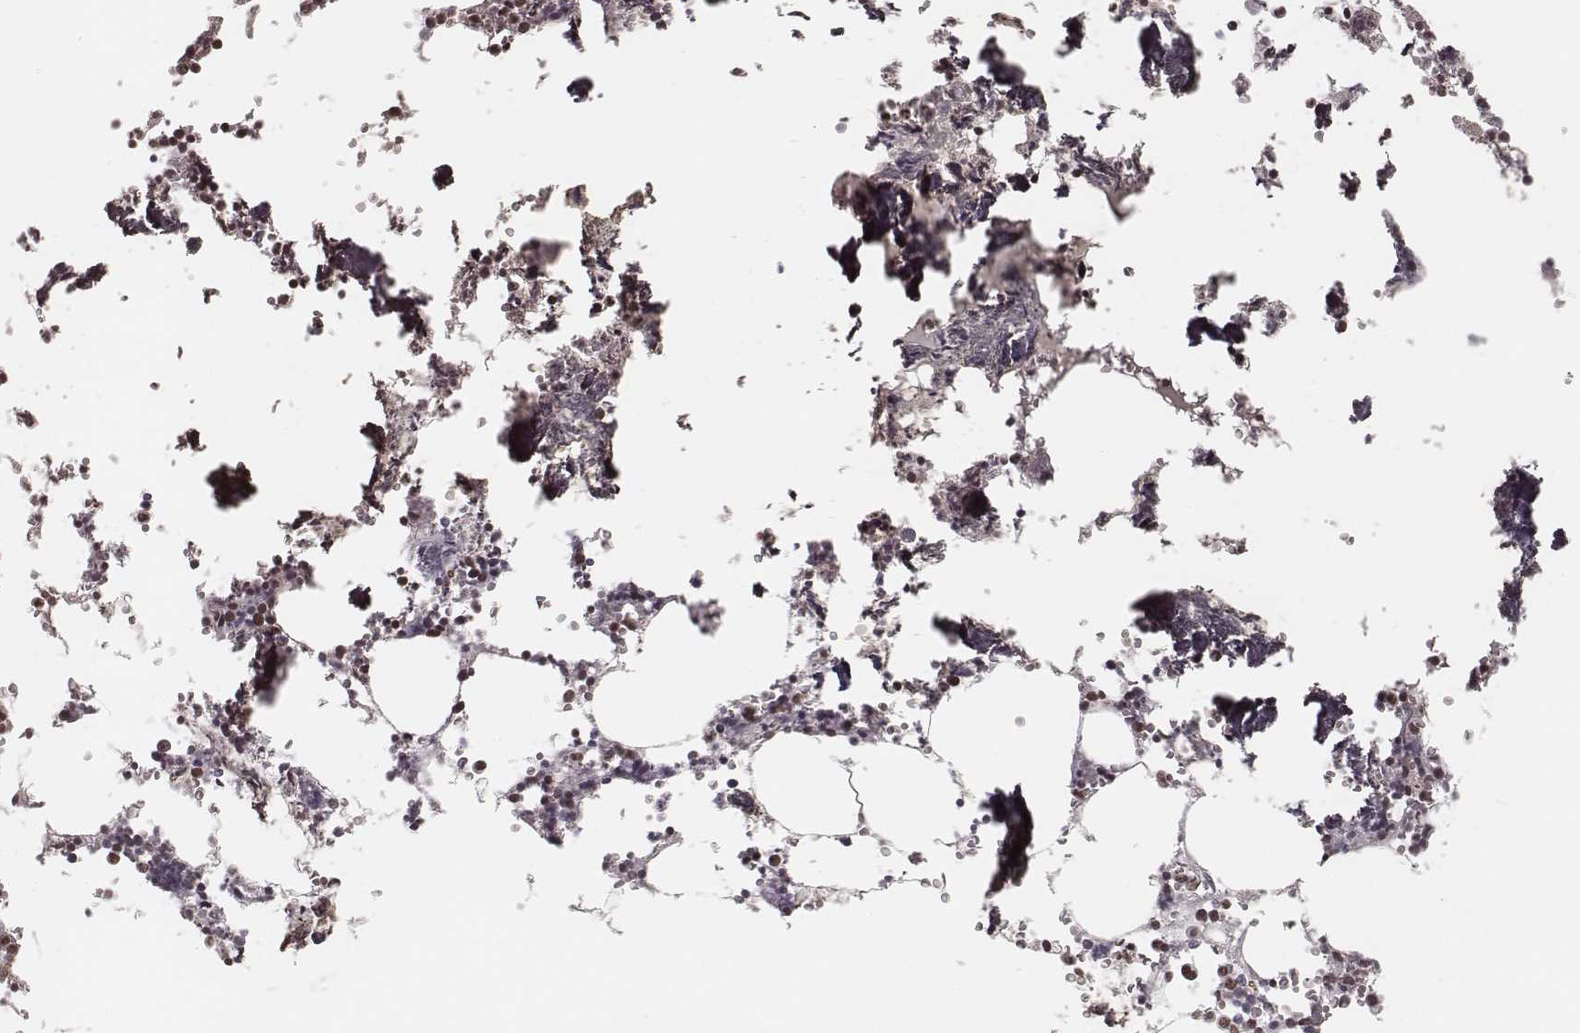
{"staining": {"intensity": "moderate", "quantity": ">75%", "location": "nuclear"}, "tissue": "bone marrow", "cell_type": "Hematopoietic cells", "image_type": "normal", "snomed": [{"axis": "morphology", "description": "Normal tissue, NOS"}, {"axis": "topography", "description": "Bone marrow"}], "caption": "Human bone marrow stained with a brown dye displays moderate nuclear positive staining in approximately >75% of hematopoietic cells.", "gene": "HMGA2", "patient": {"sex": "male", "age": 54}}